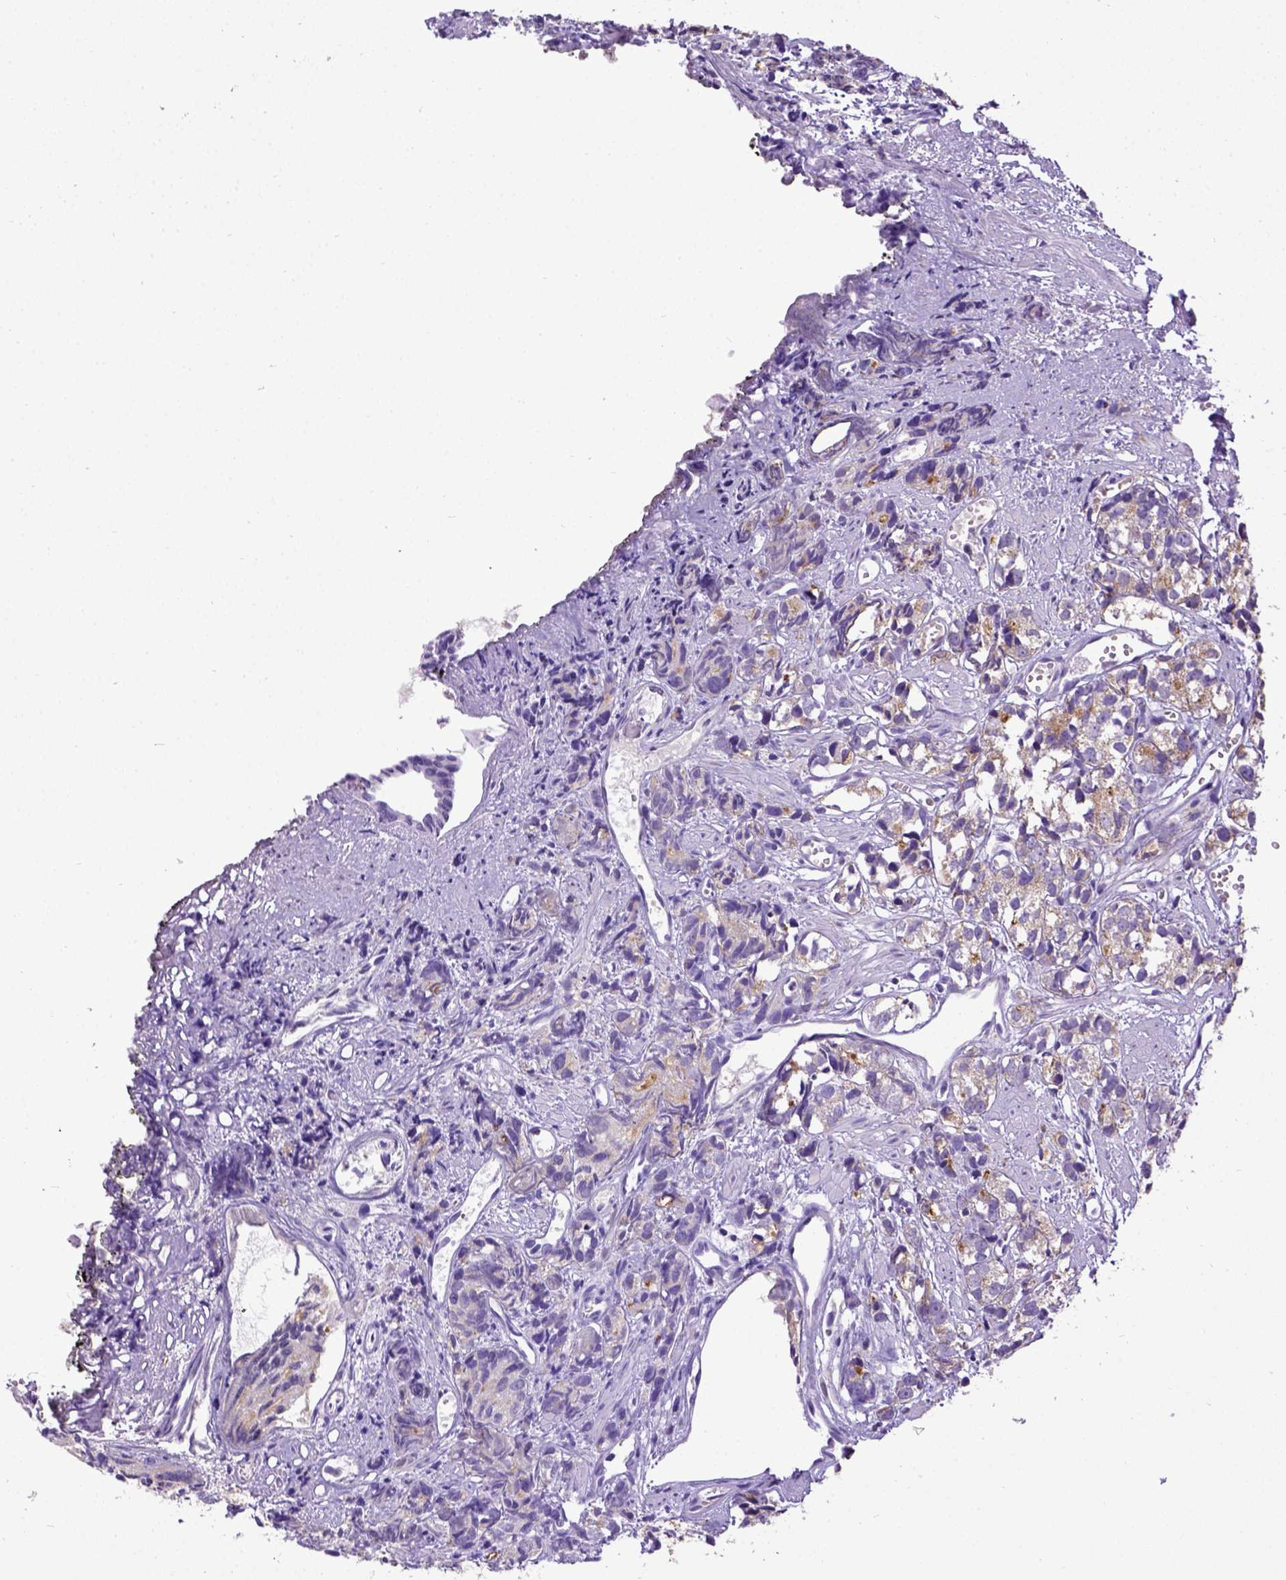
{"staining": {"intensity": "weak", "quantity": "25%-75%", "location": "cytoplasmic/membranous"}, "tissue": "prostate cancer", "cell_type": "Tumor cells", "image_type": "cancer", "snomed": [{"axis": "morphology", "description": "Adenocarcinoma, High grade"}, {"axis": "topography", "description": "Prostate"}], "caption": "IHC of human prostate cancer (adenocarcinoma (high-grade)) shows low levels of weak cytoplasmic/membranous positivity in about 25%-75% of tumor cells.", "gene": "SPEF1", "patient": {"sex": "male", "age": 77}}